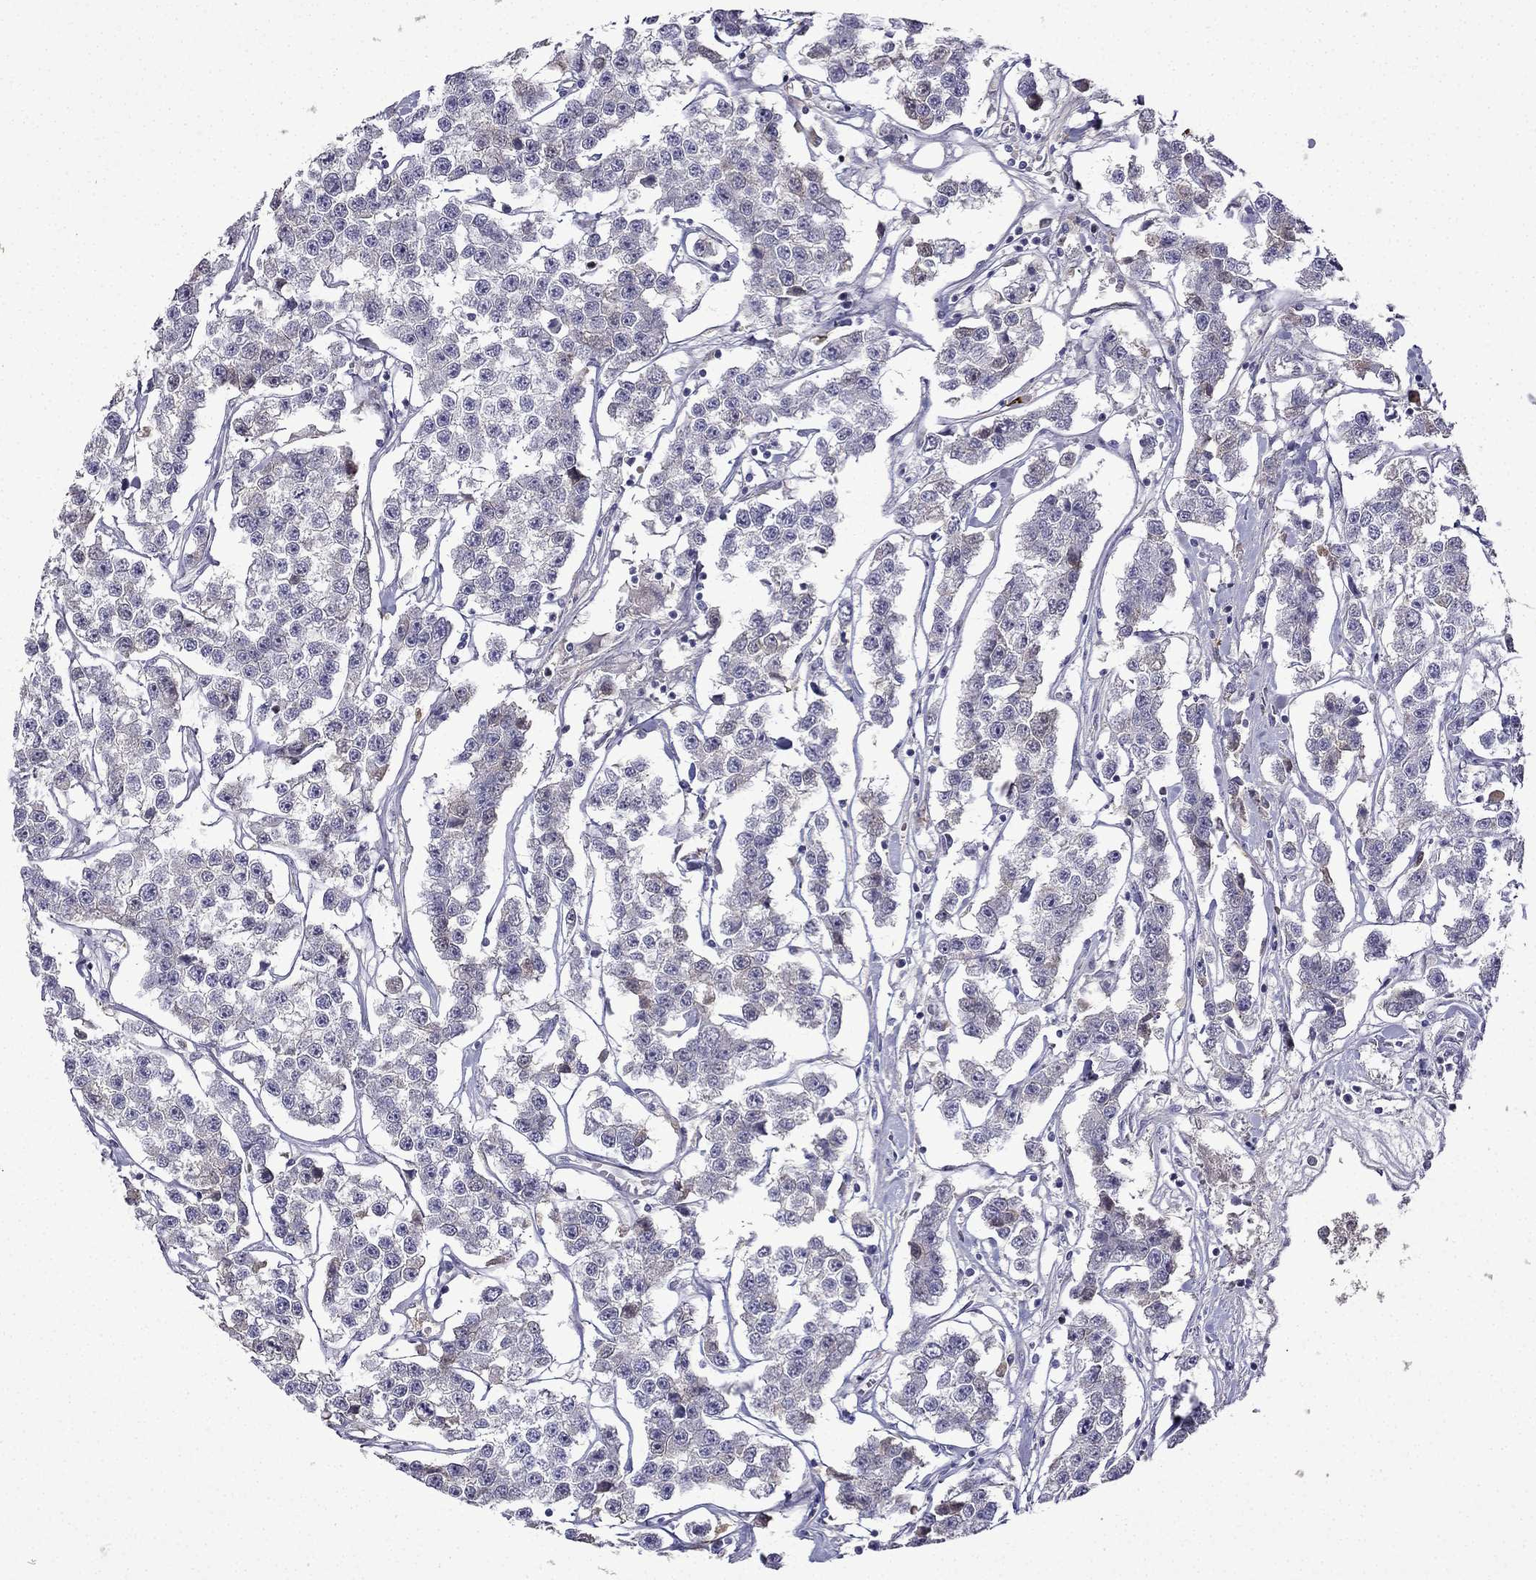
{"staining": {"intensity": "negative", "quantity": "none", "location": "none"}, "tissue": "testis cancer", "cell_type": "Tumor cells", "image_type": "cancer", "snomed": [{"axis": "morphology", "description": "Seminoma, NOS"}, {"axis": "topography", "description": "Testis"}], "caption": "A micrograph of human testis cancer (seminoma) is negative for staining in tumor cells.", "gene": "UHRF1", "patient": {"sex": "male", "age": 59}}